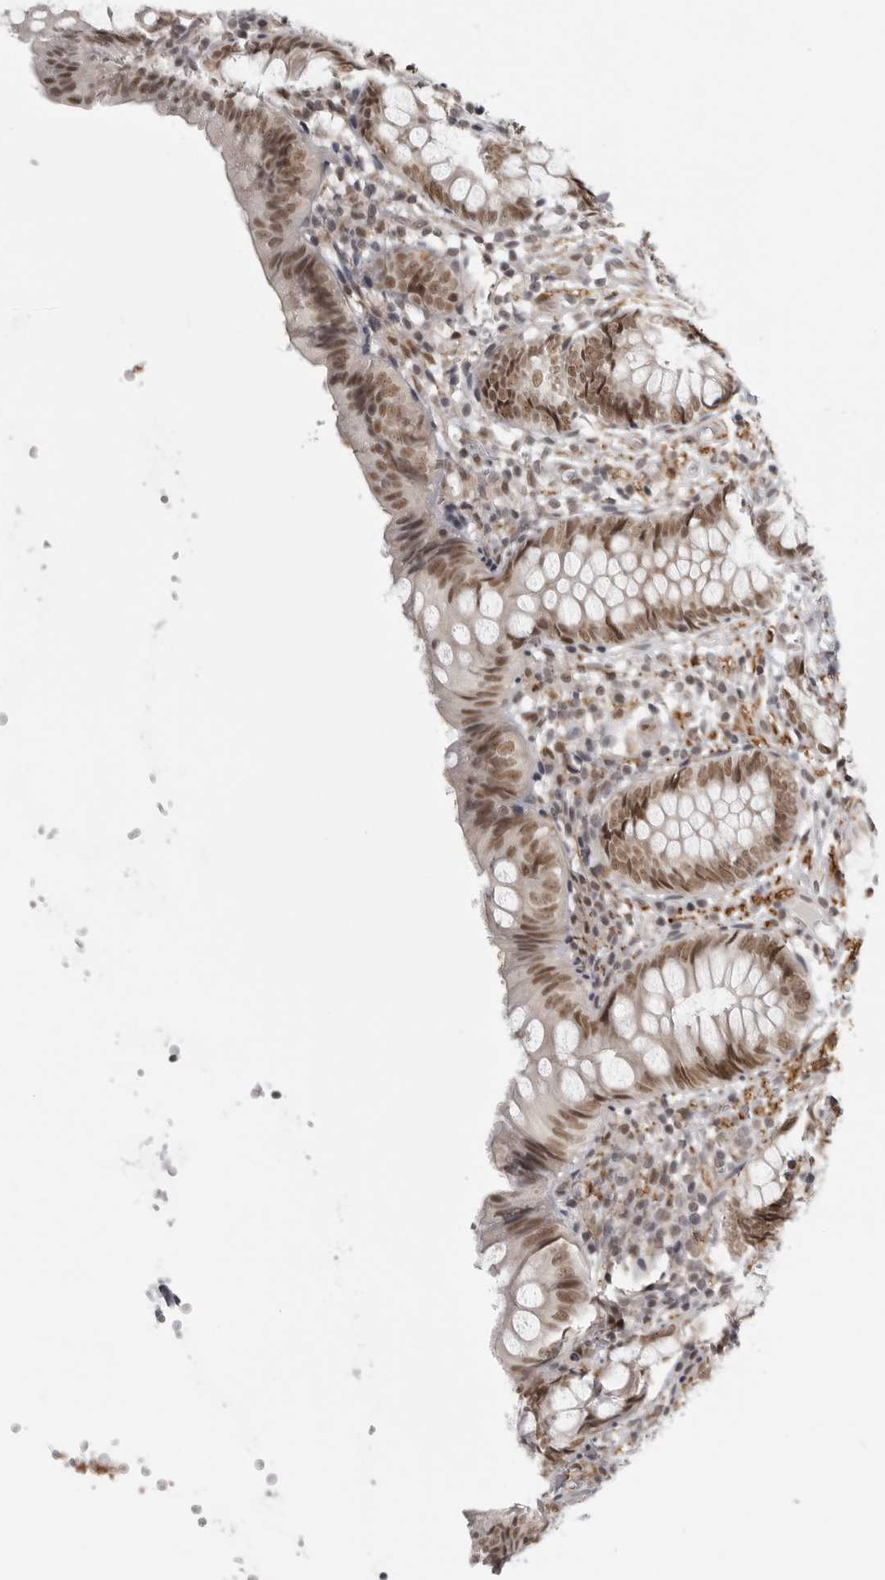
{"staining": {"intensity": "moderate", "quantity": ">75%", "location": "nuclear"}, "tissue": "appendix", "cell_type": "Glandular cells", "image_type": "normal", "snomed": [{"axis": "morphology", "description": "Normal tissue, NOS"}, {"axis": "topography", "description": "Appendix"}], "caption": "Protein staining by immunohistochemistry (IHC) exhibits moderate nuclear expression in approximately >75% of glandular cells in benign appendix.", "gene": "PRDM10", "patient": {"sex": "male", "age": 8}}